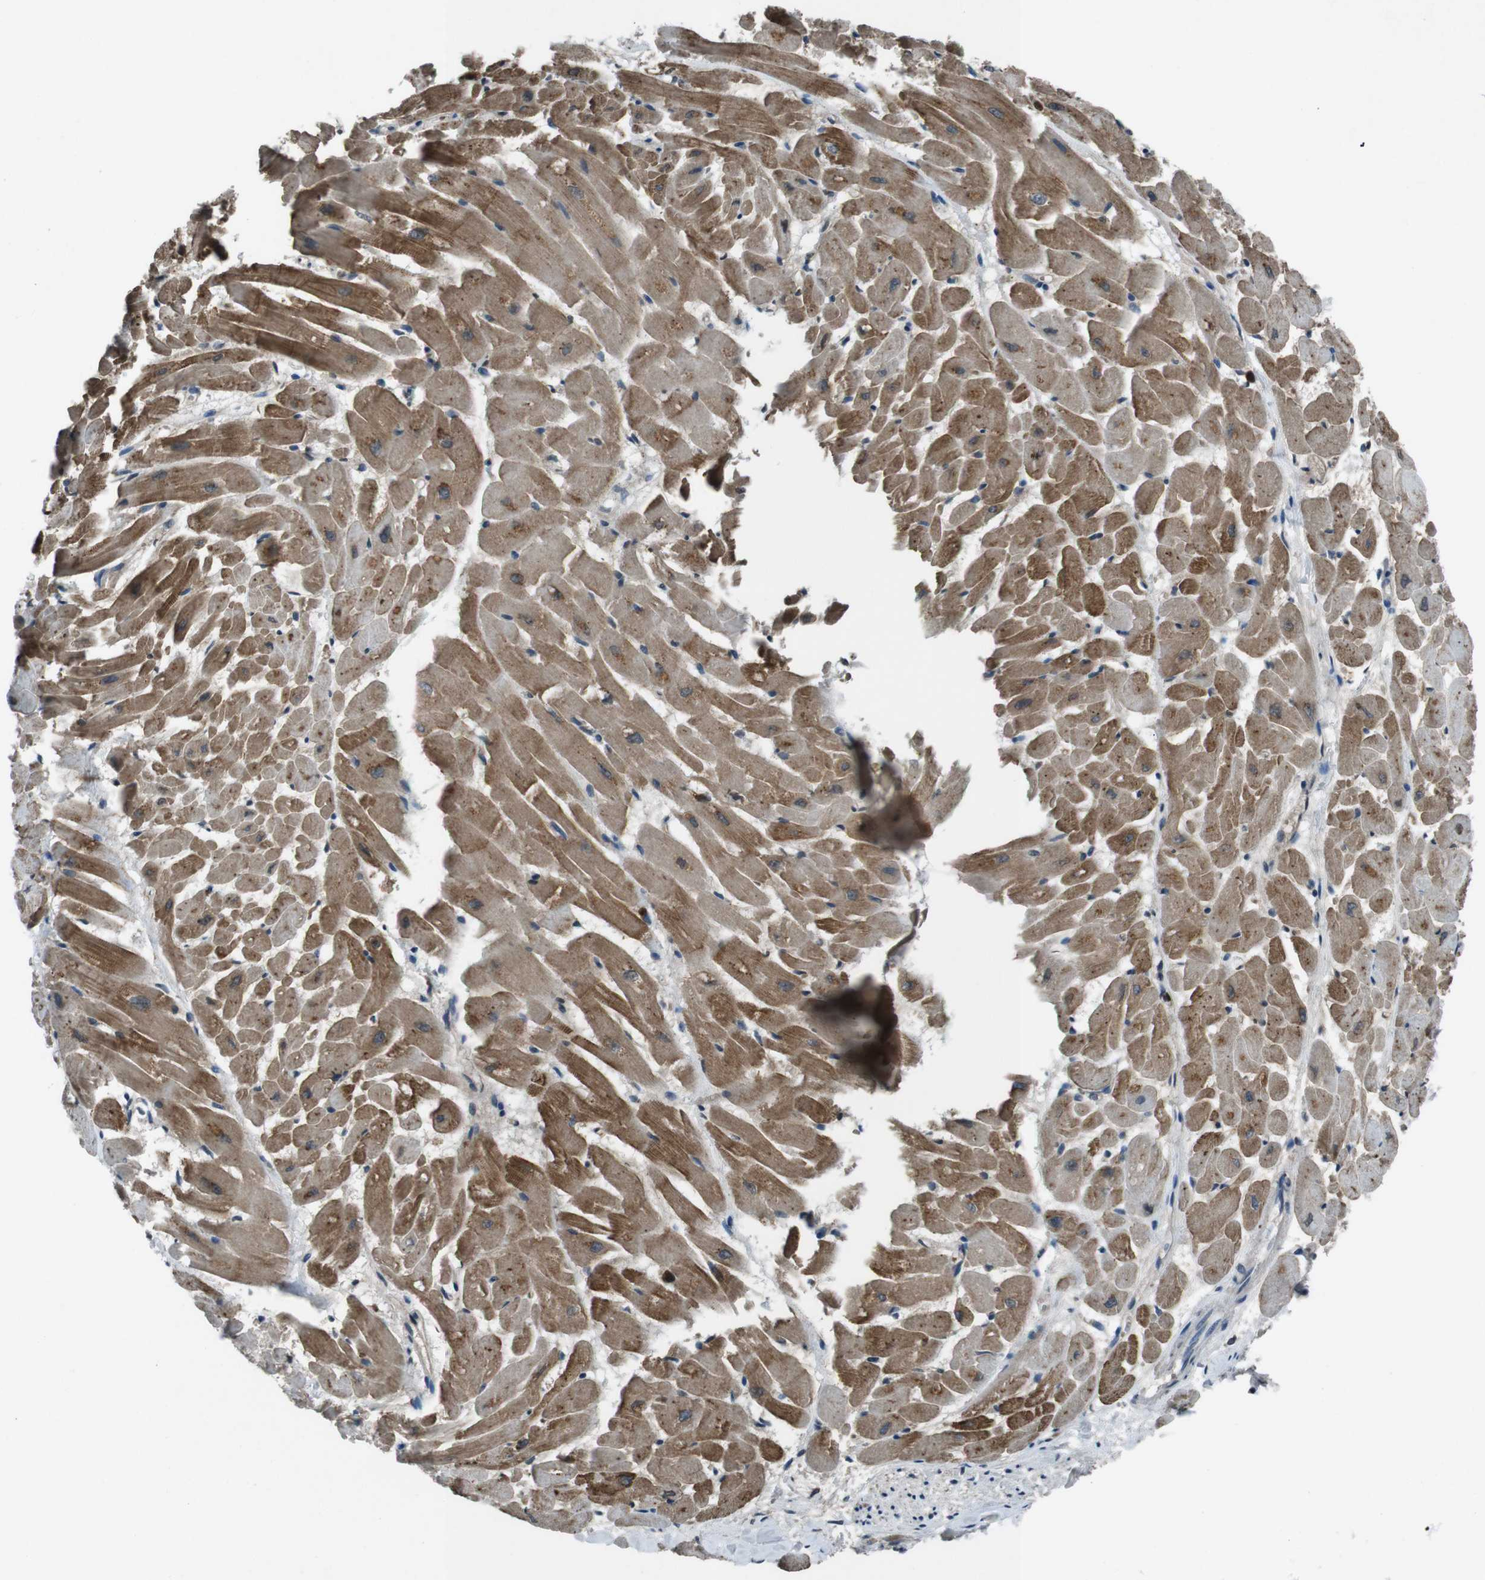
{"staining": {"intensity": "moderate", "quantity": ">75%", "location": "cytoplasmic/membranous"}, "tissue": "heart muscle", "cell_type": "Cardiomyocytes", "image_type": "normal", "snomed": [{"axis": "morphology", "description": "Normal tissue, NOS"}, {"axis": "topography", "description": "Heart"}], "caption": "A medium amount of moderate cytoplasmic/membranous expression is appreciated in approximately >75% of cardiomyocytes in benign heart muscle. (DAB (3,3'-diaminobenzidine) IHC with brightfield microscopy, high magnification).", "gene": "UGT1A6", "patient": {"sex": "female", "age": 19}}